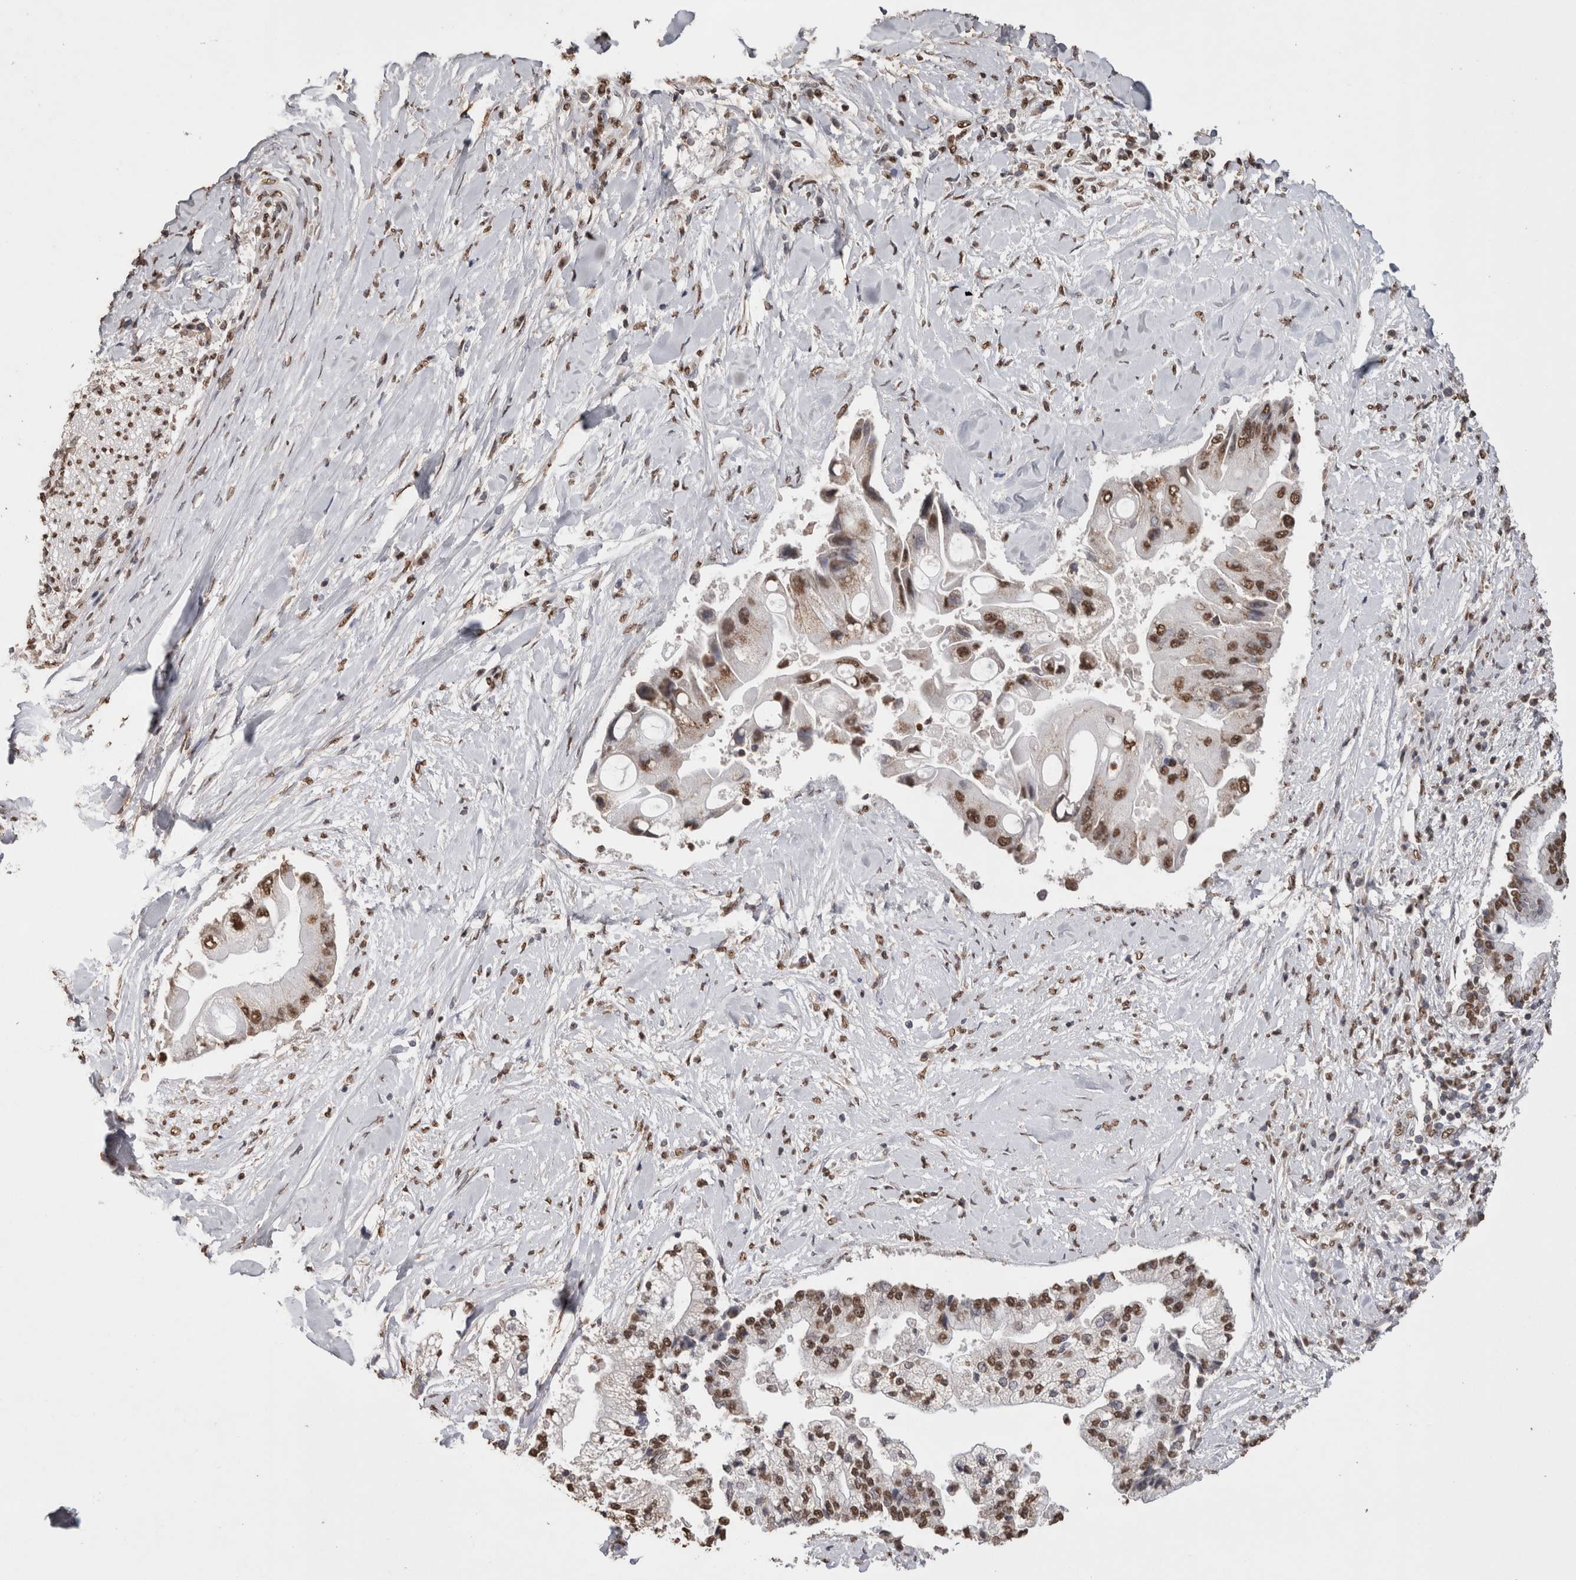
{"staining": {"intensity": "moderate", "quantity": ">75%", "location": "nuclear"}, "tissue": "liver cancer", "cell_type": "Tumor cells", "image_type": "cancer", "snomed": [{"axis": "morphology", "description": "Cholangiocarcinoma"}, {"axis": "topography", "description": "Liver"}], "caption": "Immunohistochemistry (IHC) histopathology image of neoplastic tissue: liver cancer stained using immunohistochemistry demonstrates medium levels of moderate protein expression localized specifically in the nuclear of tumor cells, appearing as a nuclear brown color.", "gene": "NTHL1", "patient": {"sex": "male", "age": 50}}